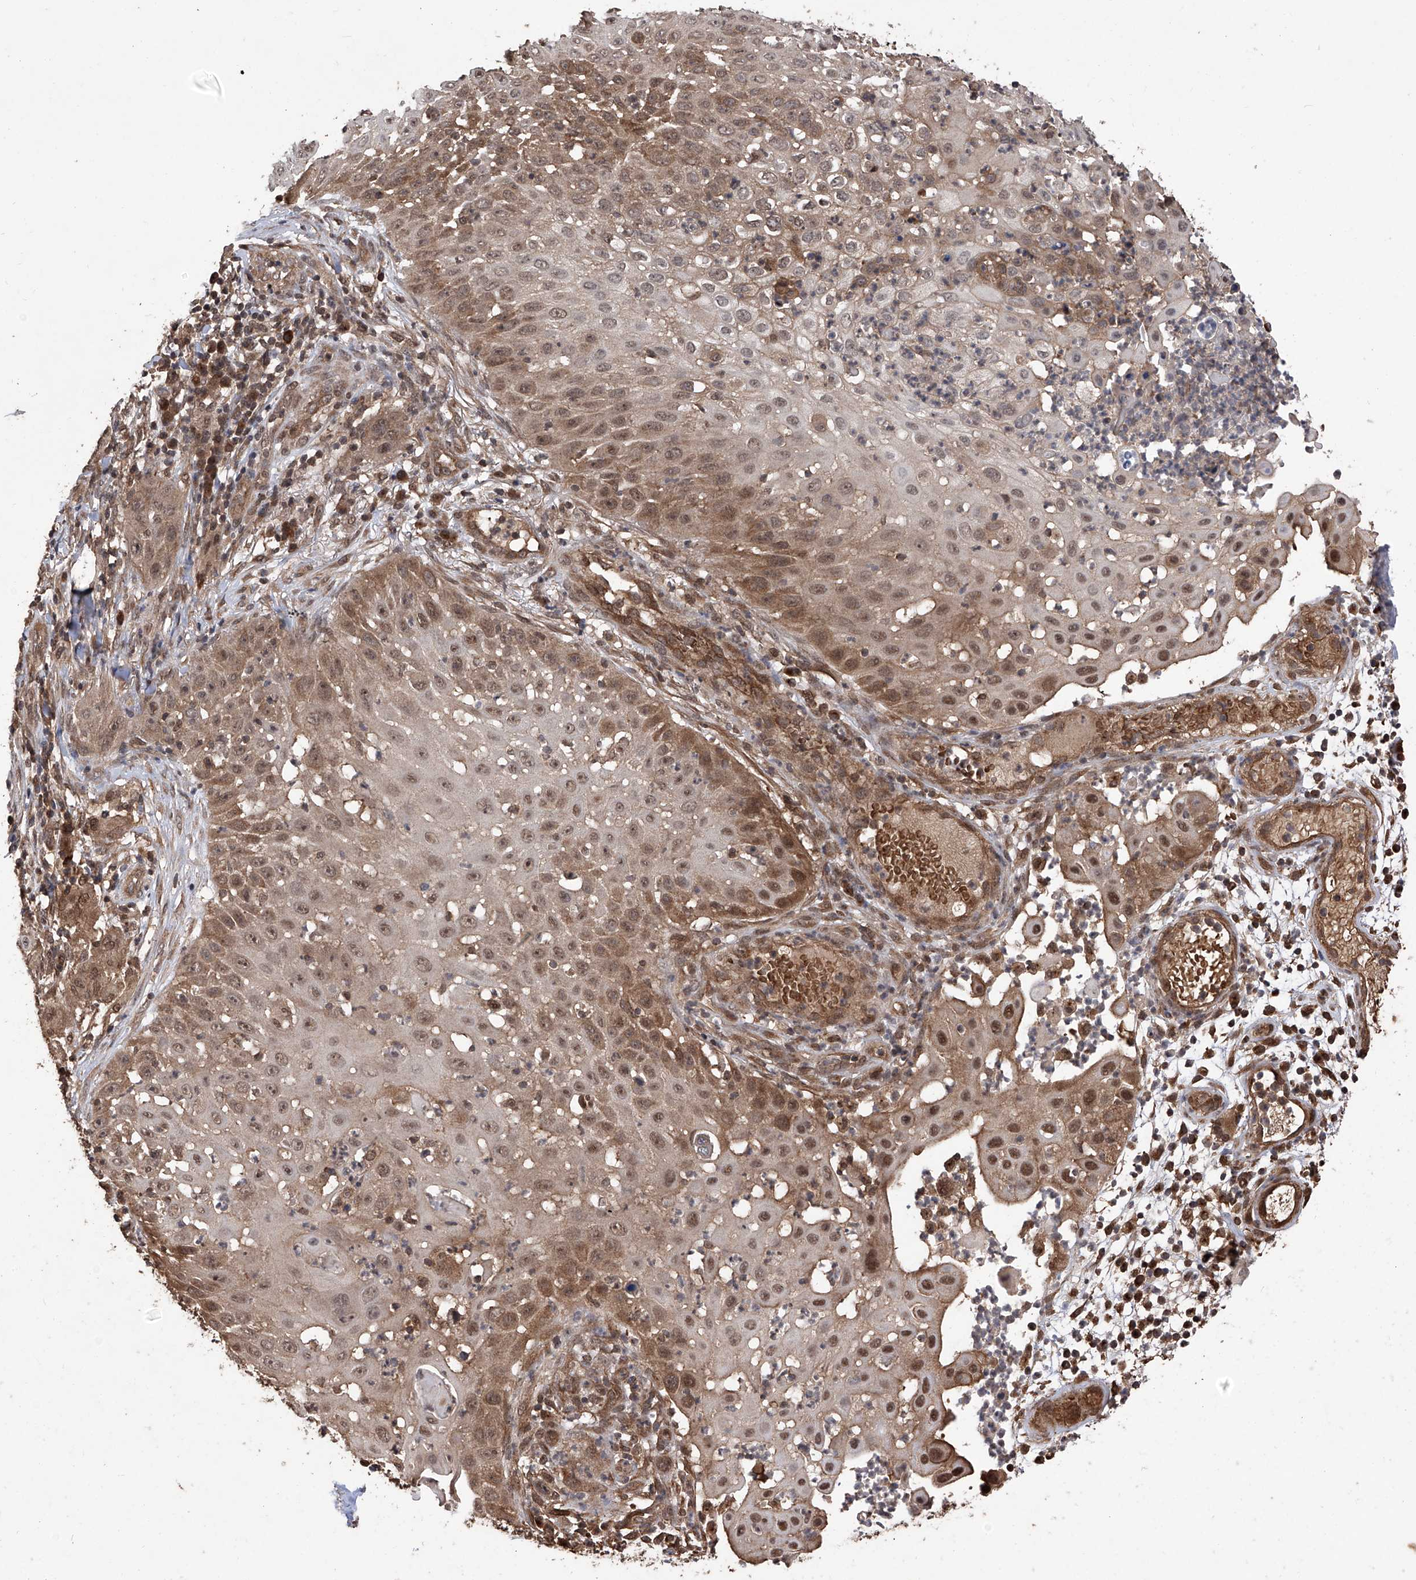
{"staining": {"intensity": "moderate", "quantity": ">75%", "location": "cytoplasmic/membranous,nuclear"}, "tissue": "skin cancer", "cell_type": "Tumor cells", "image_type": "cancer", "snomed": [{"axis": "morphology", "description": "Squamous cell carcinoma, NOS"}, {"axis": "topography", "description": "Skin"}], "caption": "Squamous cell carcinoma (skin) stained with a brown dye shows moderate cytoplasmic/membranous and nuclear positive positivity in about >75% of tumor cells.", "gene": "LYSMD4", "patient": {"sex": "female", "age": 44}}